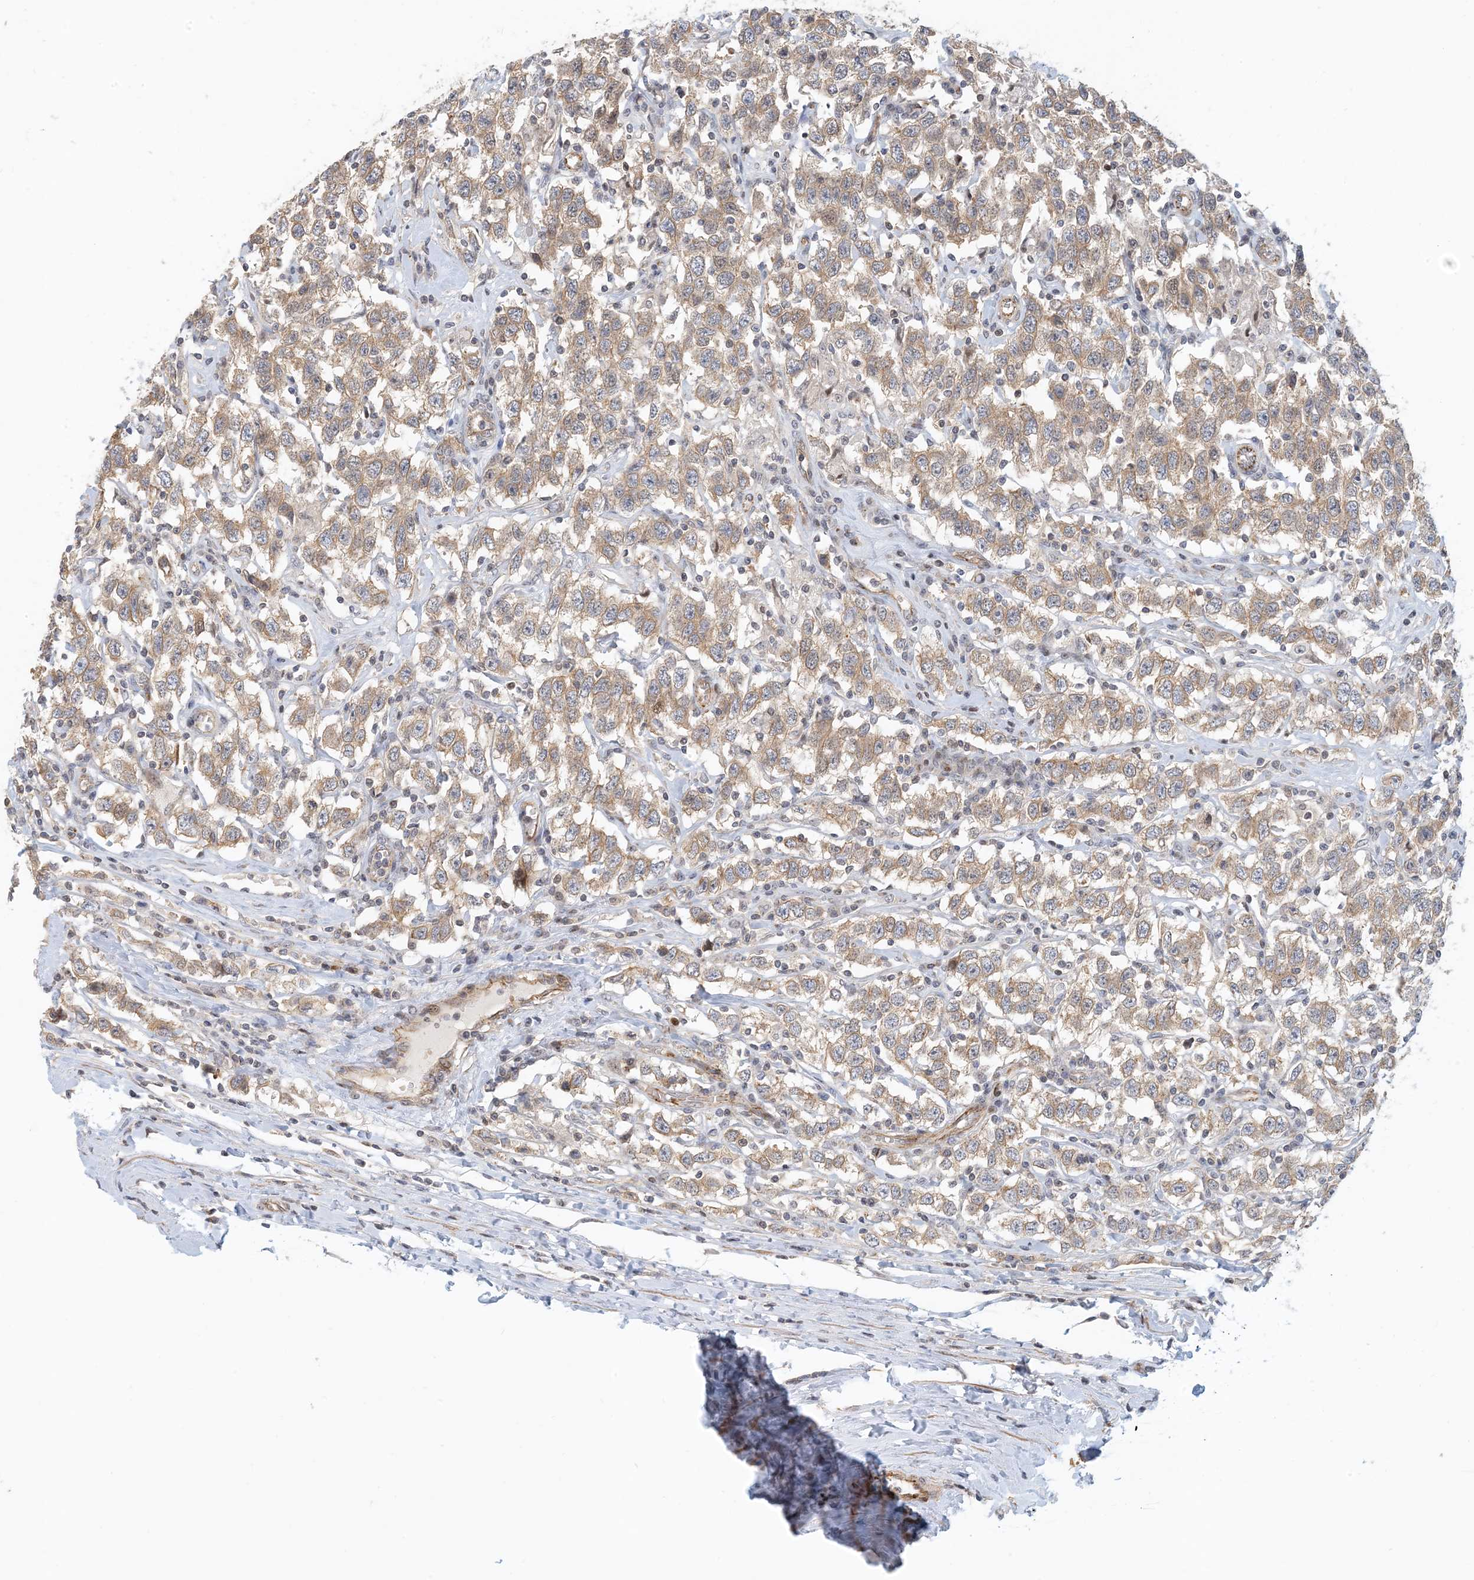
{"staining": {"intensity": "weak", "quantity": "25%-75%", "location": "cytoplasmic/membranous"}, "tissue": "testis cancer", "cell_type": "Tumor cells", "image_type": "cancer", "snomed": [{"axis": "morphology", "description": "Seminoma, NOS"}, {"axis": "topography", "description": "Testis"}], "caption": "This micrograph reveals immunohistochemistry staining of testis seminoma, with low weak cytoplasmic/membranous positivity in about 25%-75% of tumor cells.", "gene": "MAPKBP1", "patient": {"sex": "male", "age": 41}}